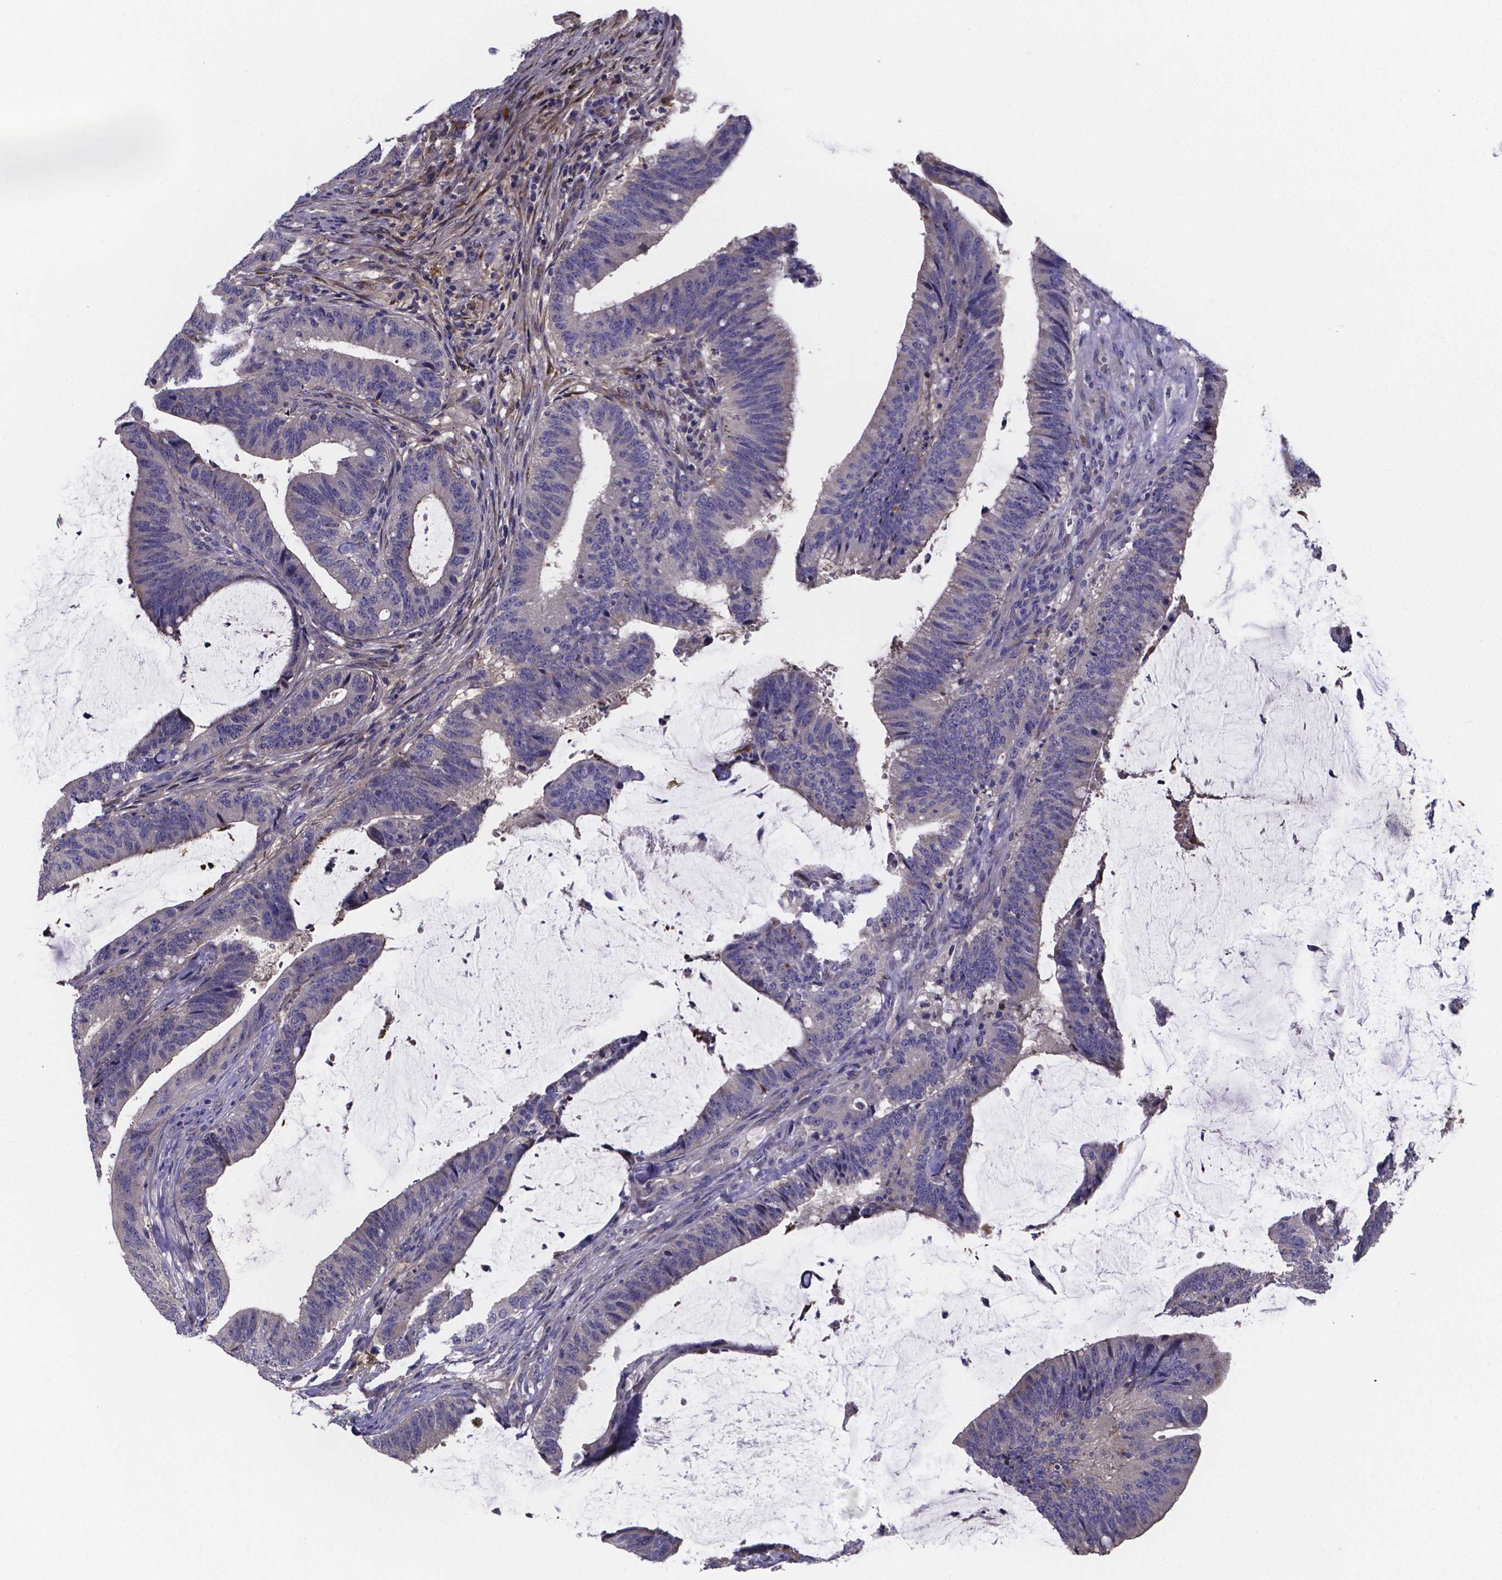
{"staining": {"intensity": "negative", "quantity": "none", "location": "none"}, "tissue": "colorectal cancer", "cell_type": "Tumor cells", "image_type": "cancer", "snomed": [{"axis": "morphology", "description": "Adenocarcinoma, NOS"}, {"axis": "topography", "description": "Colon"}], "caption": "This is an IHC image of human adenocarcinoma (colorectal). There is no positivity in tumor cells.", "gene": "SFRP4", "patient": {"sex": "female", "age": 43}}